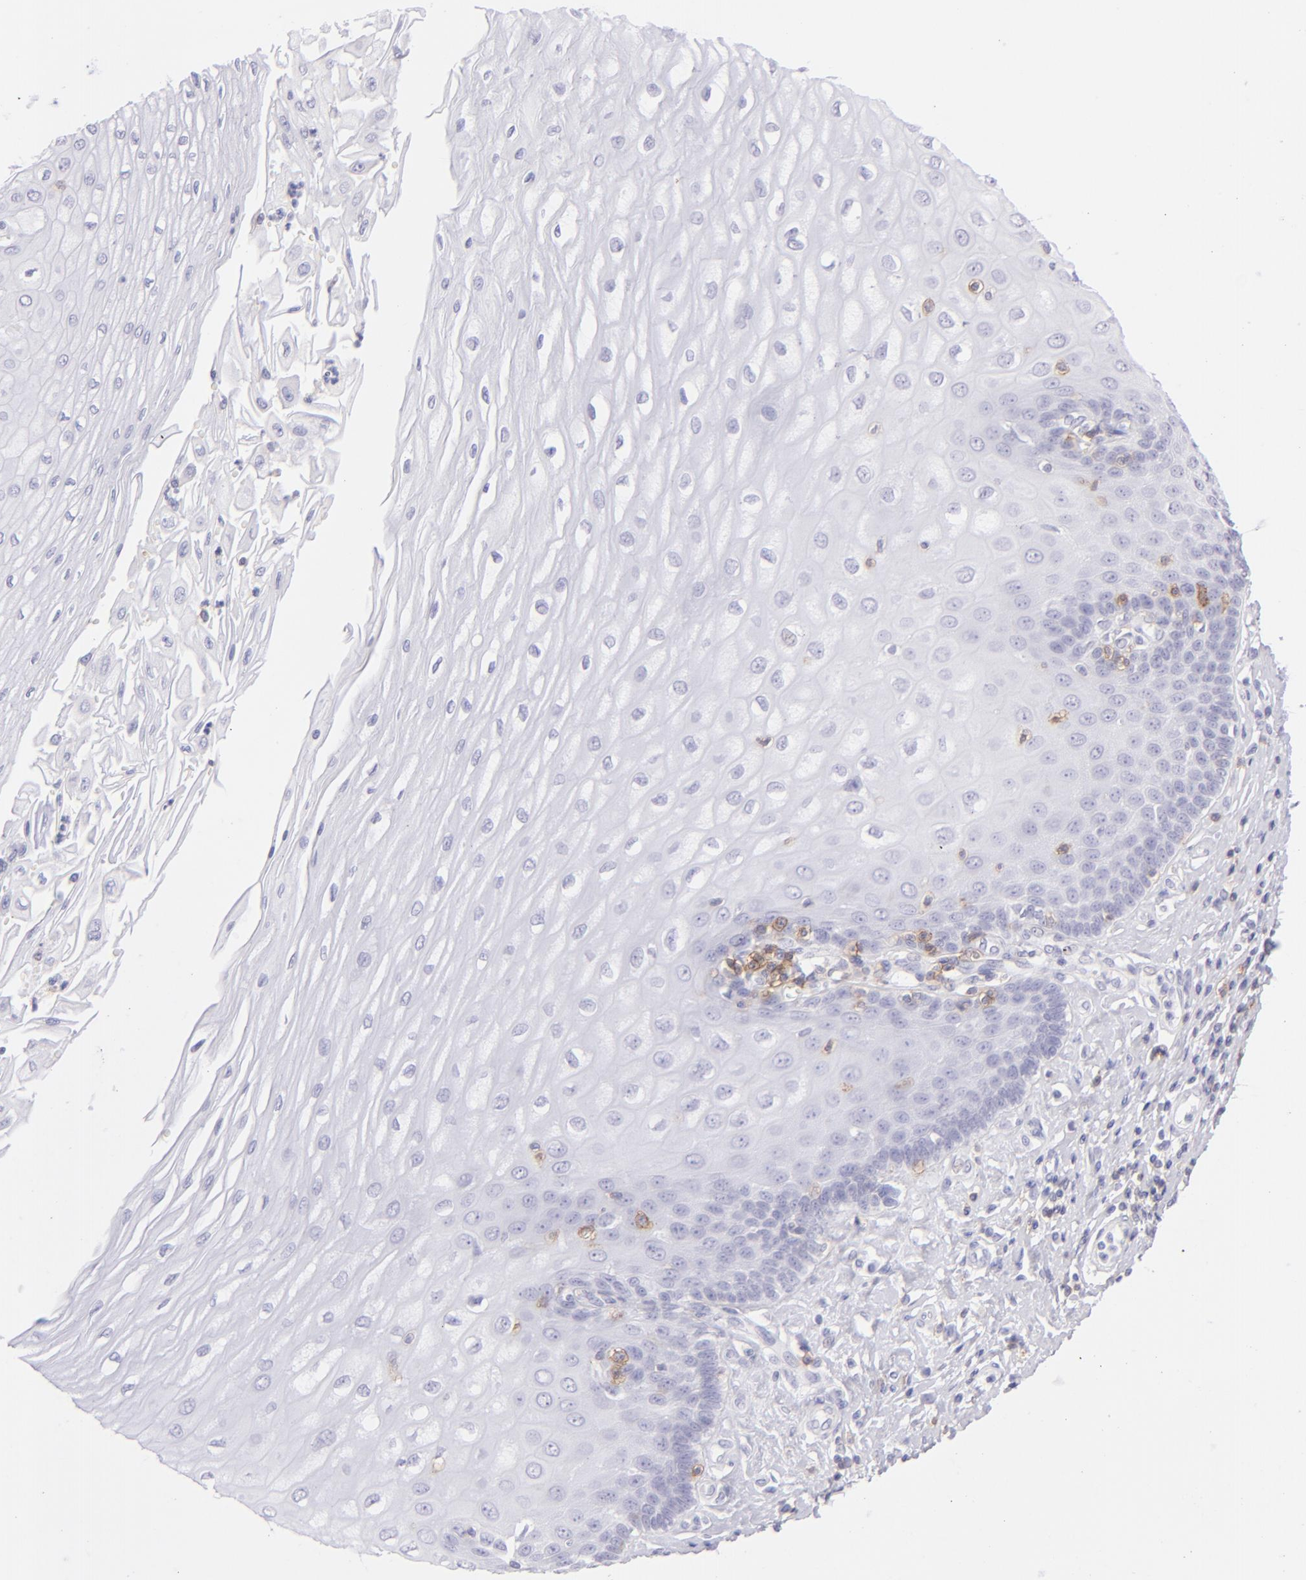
{"staining": {"intensity": "negative", "quantity": "none", "location": "none"}, "tissue": "esophagus", "cell_type": "Squamous epithelial cells", "image_type": "normal", "snomed": [{"axis": "morphology", "description": "Normal tissue, NOS"}, {"axis": "topography", "description": "Esophagus"}], "caption": "Human esophagus stained for a protein using immunohistochemistry (IHC) displays no staining in squamous epithelial cells.", "gene": "CD69", "patient": {"sex": "male", "age": 62}}